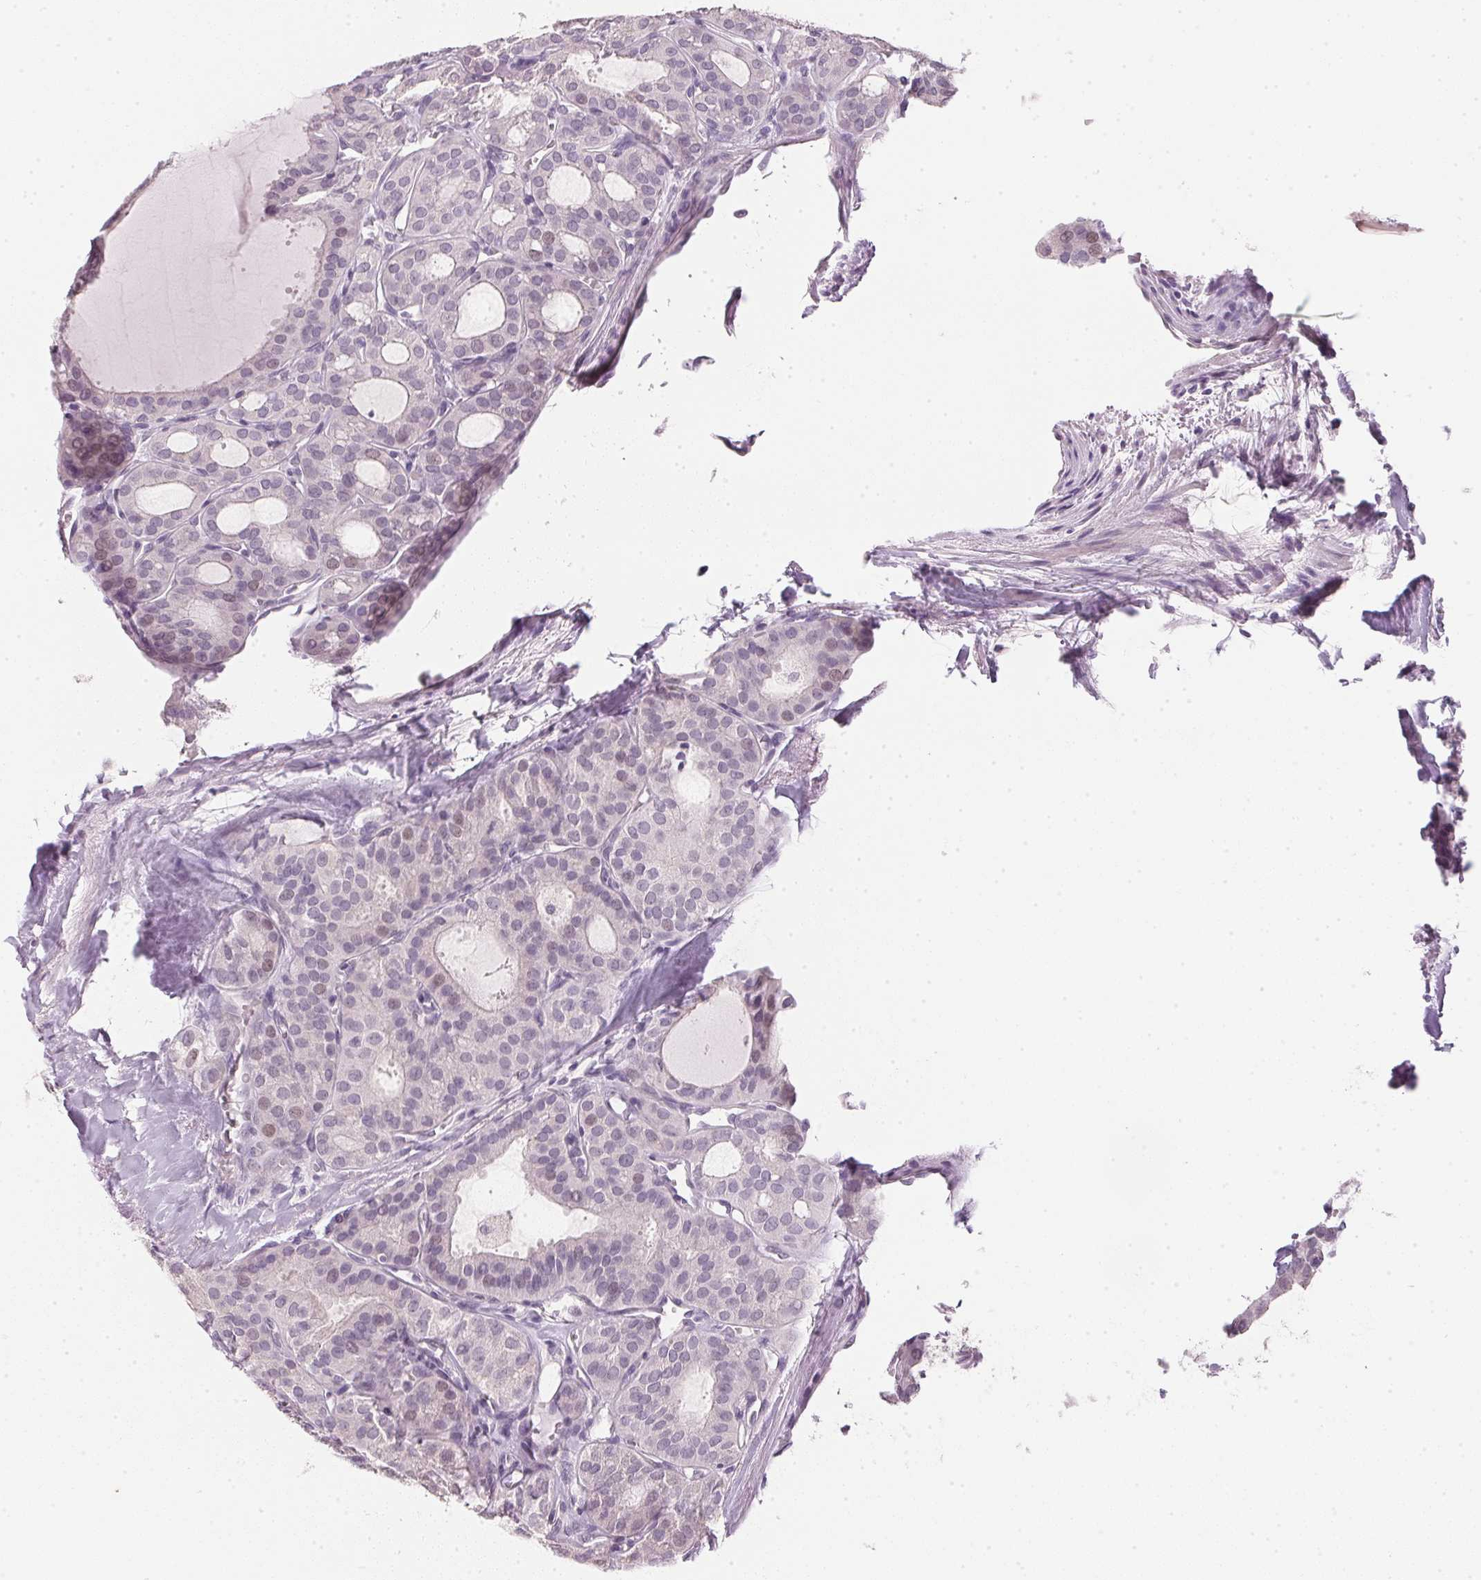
{"staining": {"intensity": "negative", "quantity": "none", "location": "none"}, "tissue": "thyroid cancer", "cell_type": "Tumor cells", "image_type": "cancer", "snomed": [{"axis": "morphology", "description": "Follicular adenoma carcinoma, NOS"}, {"axis": "topography", "description": "Thyroid gland"}], "caption": "Tumor cells are negative for brown protein staining in thyroid cancer.", "gene": "IGFBP1", "patient": {"sex": "male", "age": 75}}